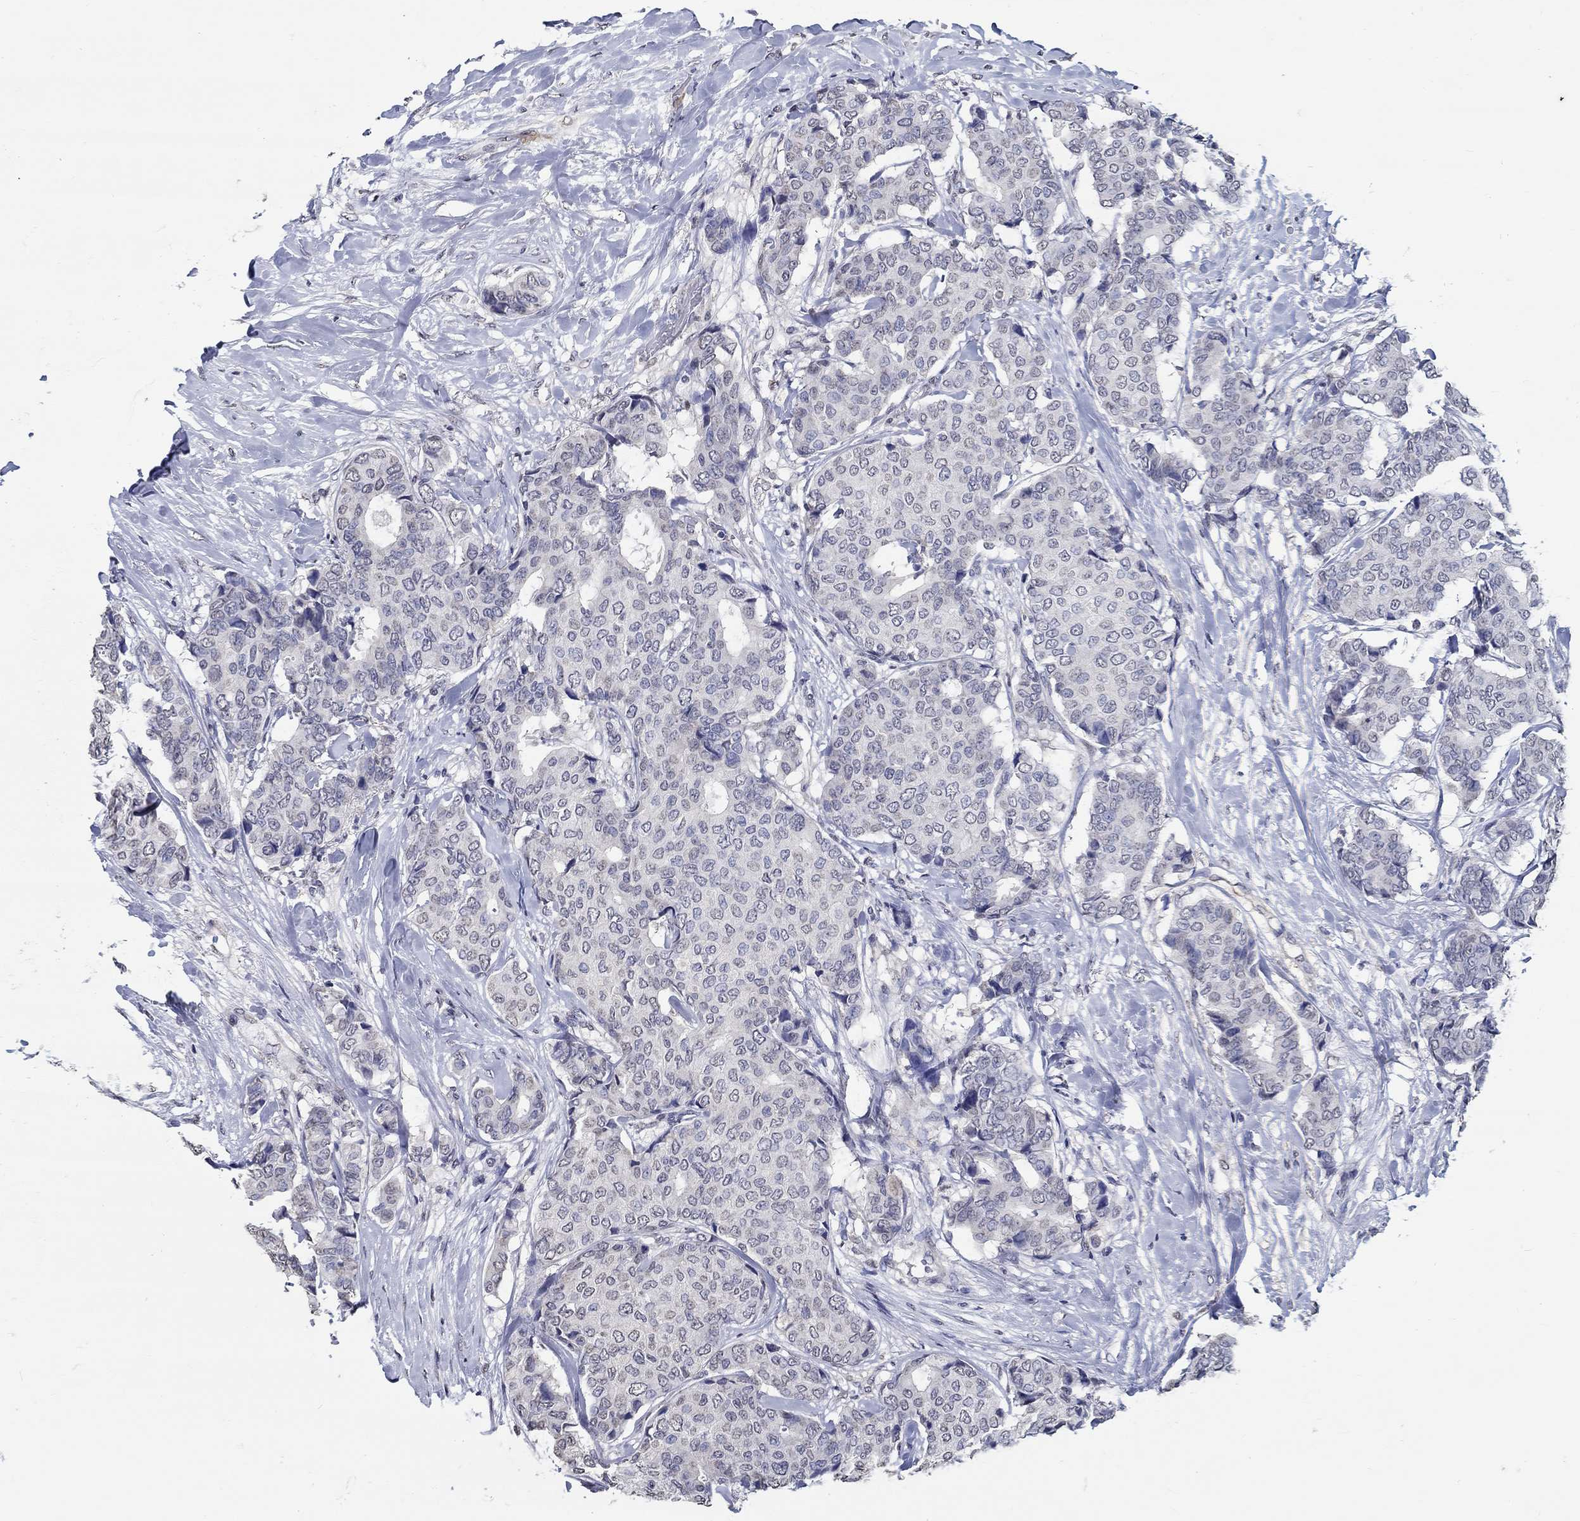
{"staining": {"intensity": "negative", "quantity": "none", "location": "none"}, "tissue": "breast cancer", "cell_type": "Tumor cells", "image_type": "cancer", "snomed": [{"axis": "morphology", "description": "Duct carcinoma"}, {"axis": "topography", "description": "Breast"}], "caption": "The histopathology image demonstrates no significant staining in tumor cells of invasive ductal carcinoma (breast).", "gene": "PDE1B", "patient": {"sex": "female", "age": 75}}